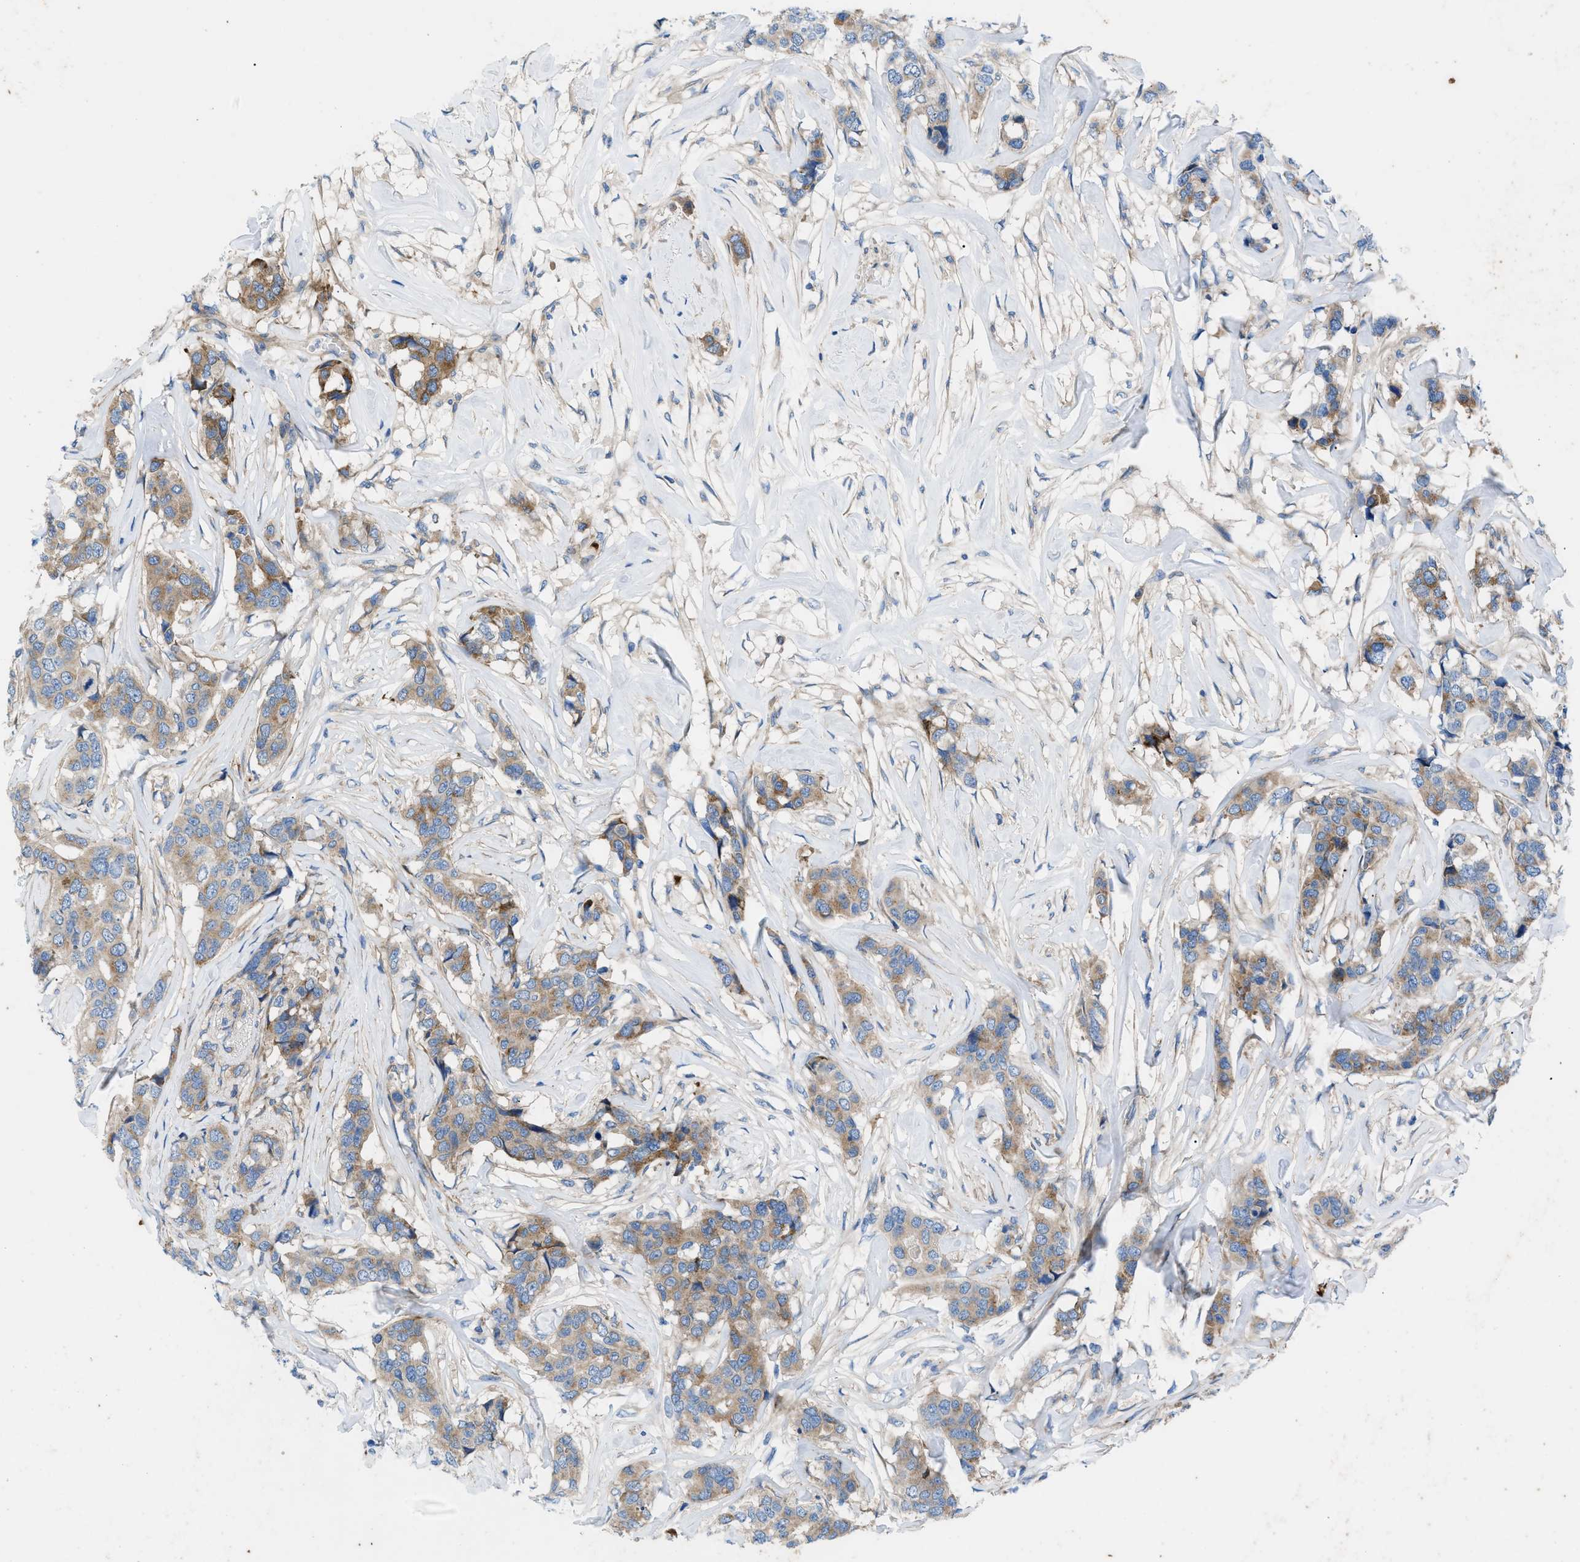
{"staining": {"intensity": "moderate", "quantity": ">75%", "location": "cytoplasmic/membranous"}, "tissue": "breast cancer", "cell_type": "Tumor cells", "image_type": "cancer", "snomed": [{"axis": "morphology", "description": "Lobular carcinoma"}, {"axis": "topography", "description": "Breast"}], "caption": "Human breast cancer (lobular carcinoma) stained with a protein marker exhibits moderate staining in tumor cells.", "gene": "HSPB8", "patient": {"sex": "female", "age": 59}}